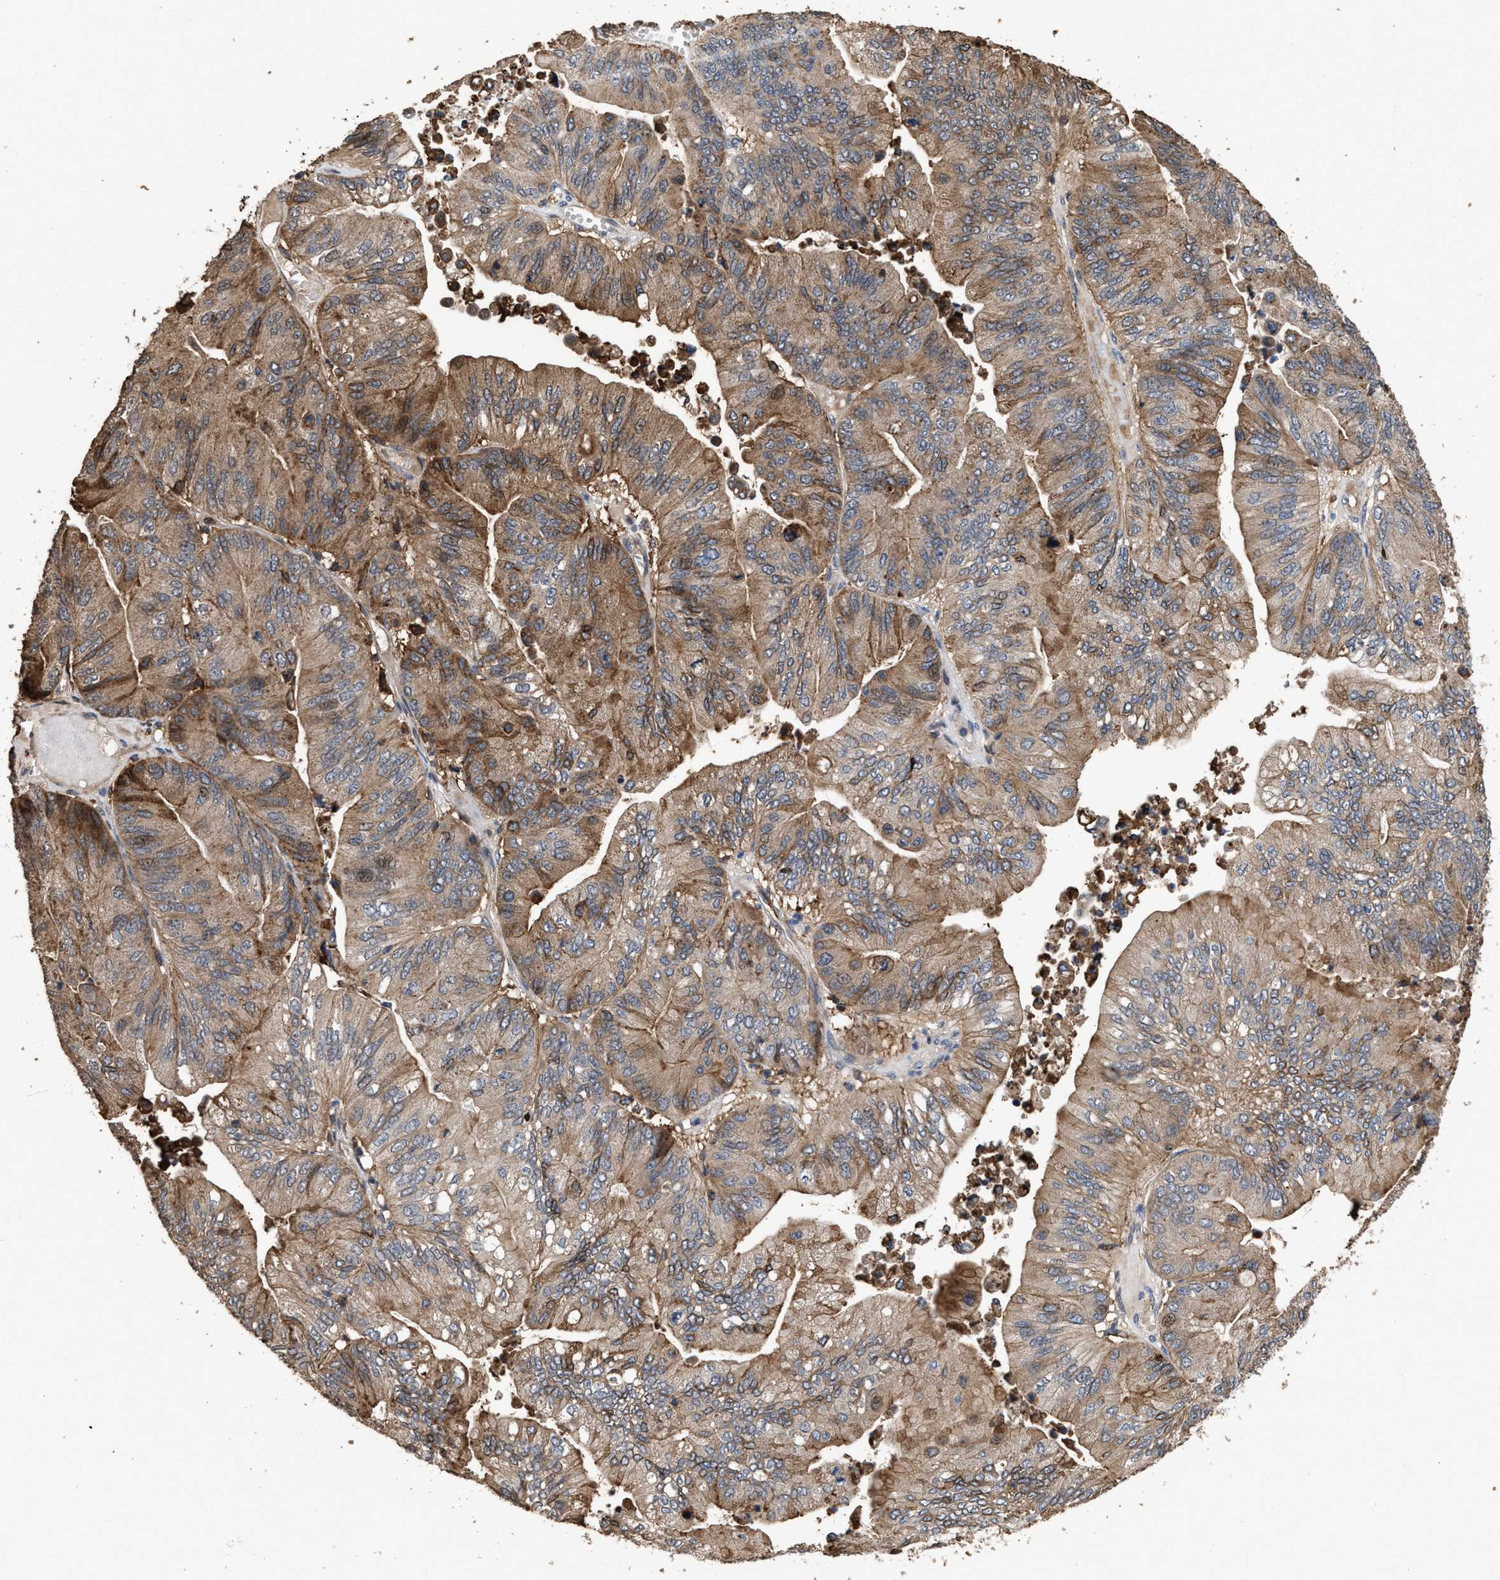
{"staining": {"intensity": "moderate", "quantity": ">75%", "location": "cytoplasmic/membranous"}, "tissue": "ovarian cancer", "cell_type": "Tumor cells", "image_type": "cancer", "snomed": [{"axis": "morphology", "description": "Cystadenocarcinoma, mucinous, NOS"}, {"axis": "topography", "description": "Ovary"}], "caption": "A photomicrograph of human mucinous cystadenocarcinoma (ovarian) stained for a protein demonstrates moderate cytoplasmic/membranous brown staining in tumor cells.", "gene": "TDRKH", "patient": {"sex": "female", "age": 61}}